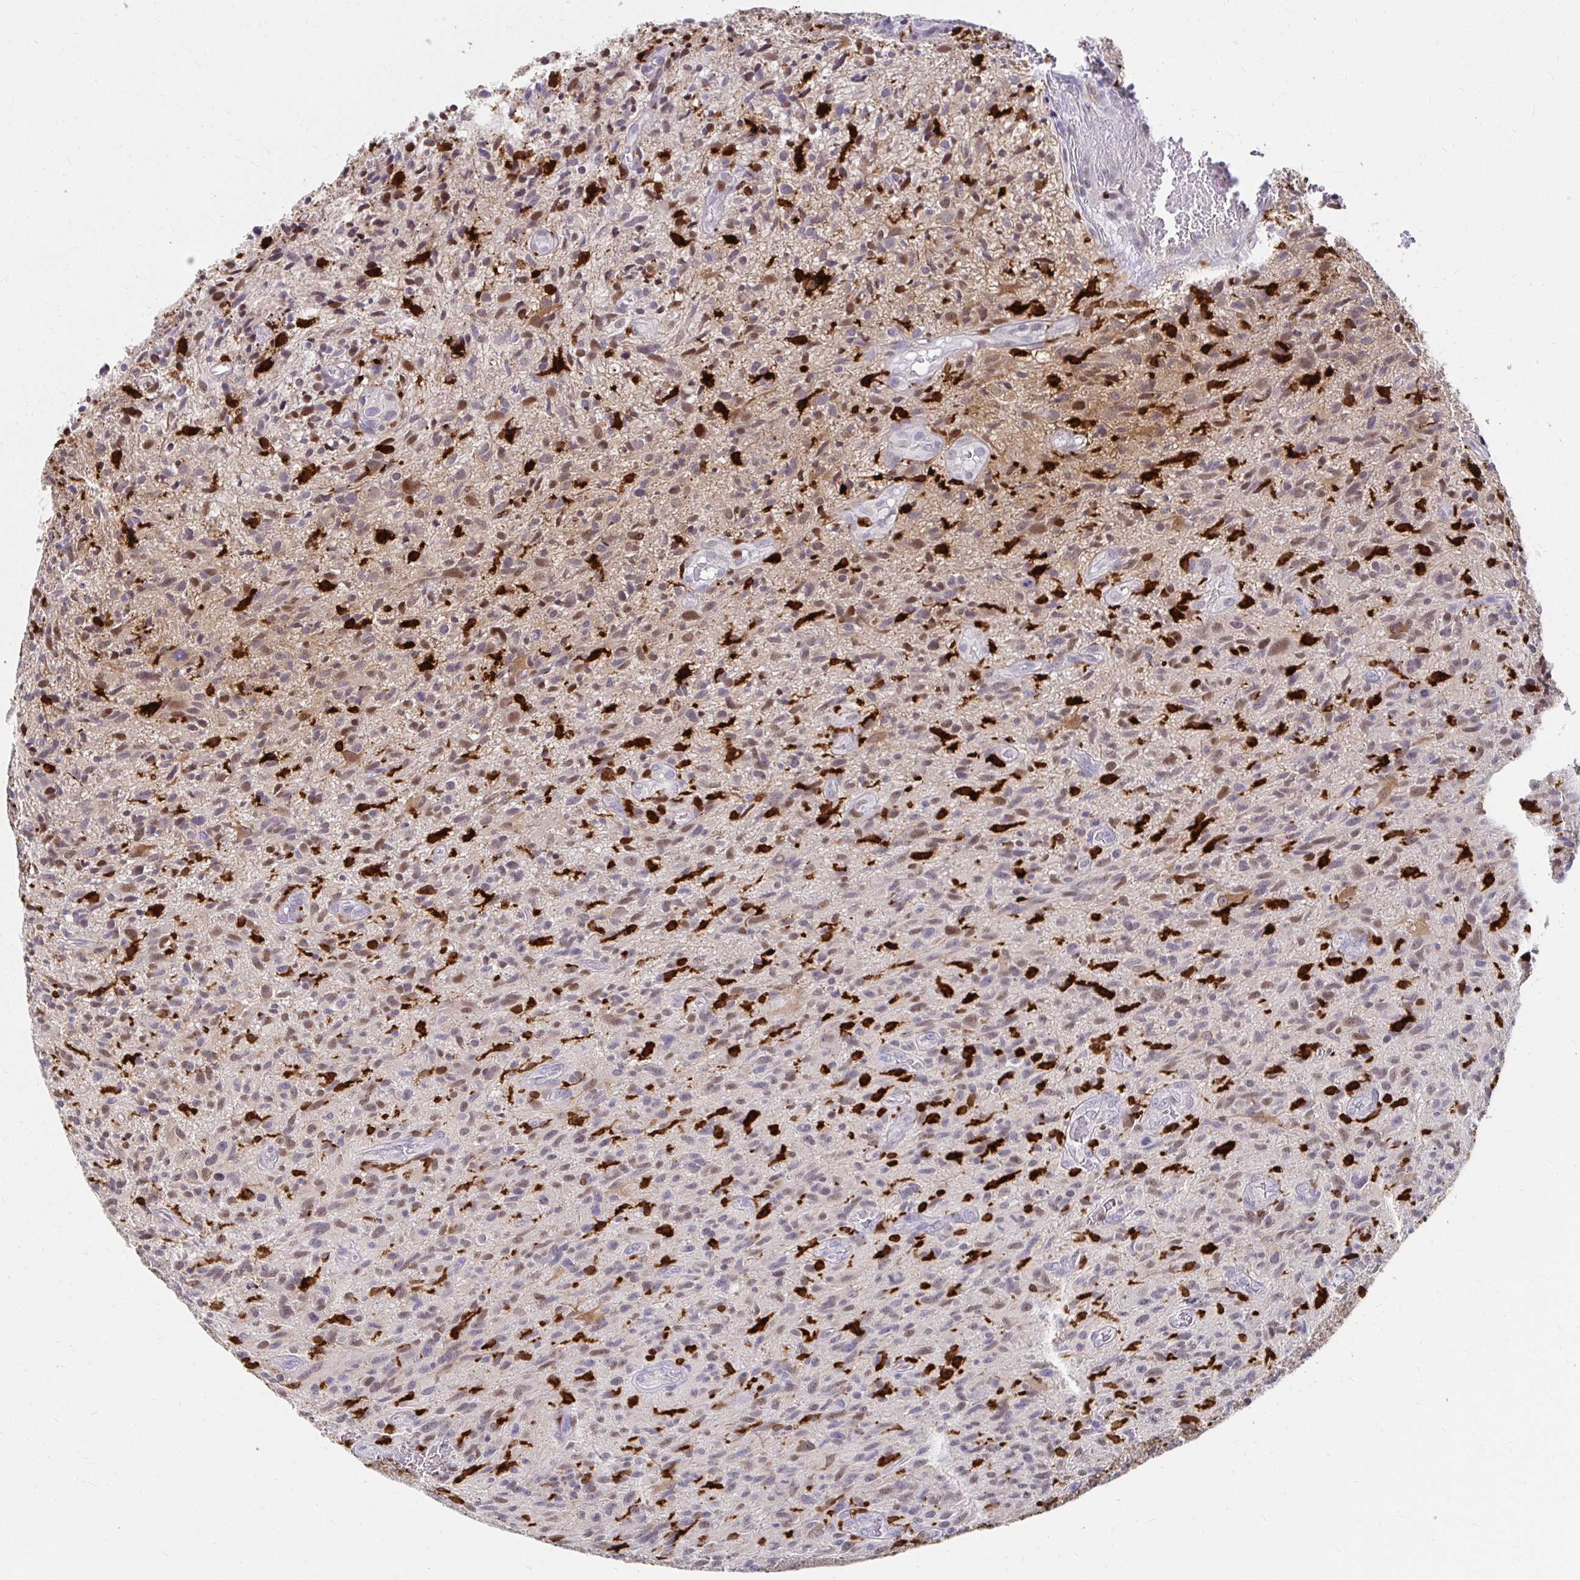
{"staining": {"intensity": "negative", "quantity": "none", "location": "none"}, "tissue": "glioma", "cell_type": "Tumor cells", "image_type": "cancer", "snomed": [{"axis": "morphology", "description": "Glioma, malignant, High grade"}, {"axis": "topography", "description": "Brain"}], "caption": "The photomicrograph reveals no staining of tumor cells in high-grade glioma (malignant).", "gene": "PADI2", "patient": {"sex": "male", "age": 75}}